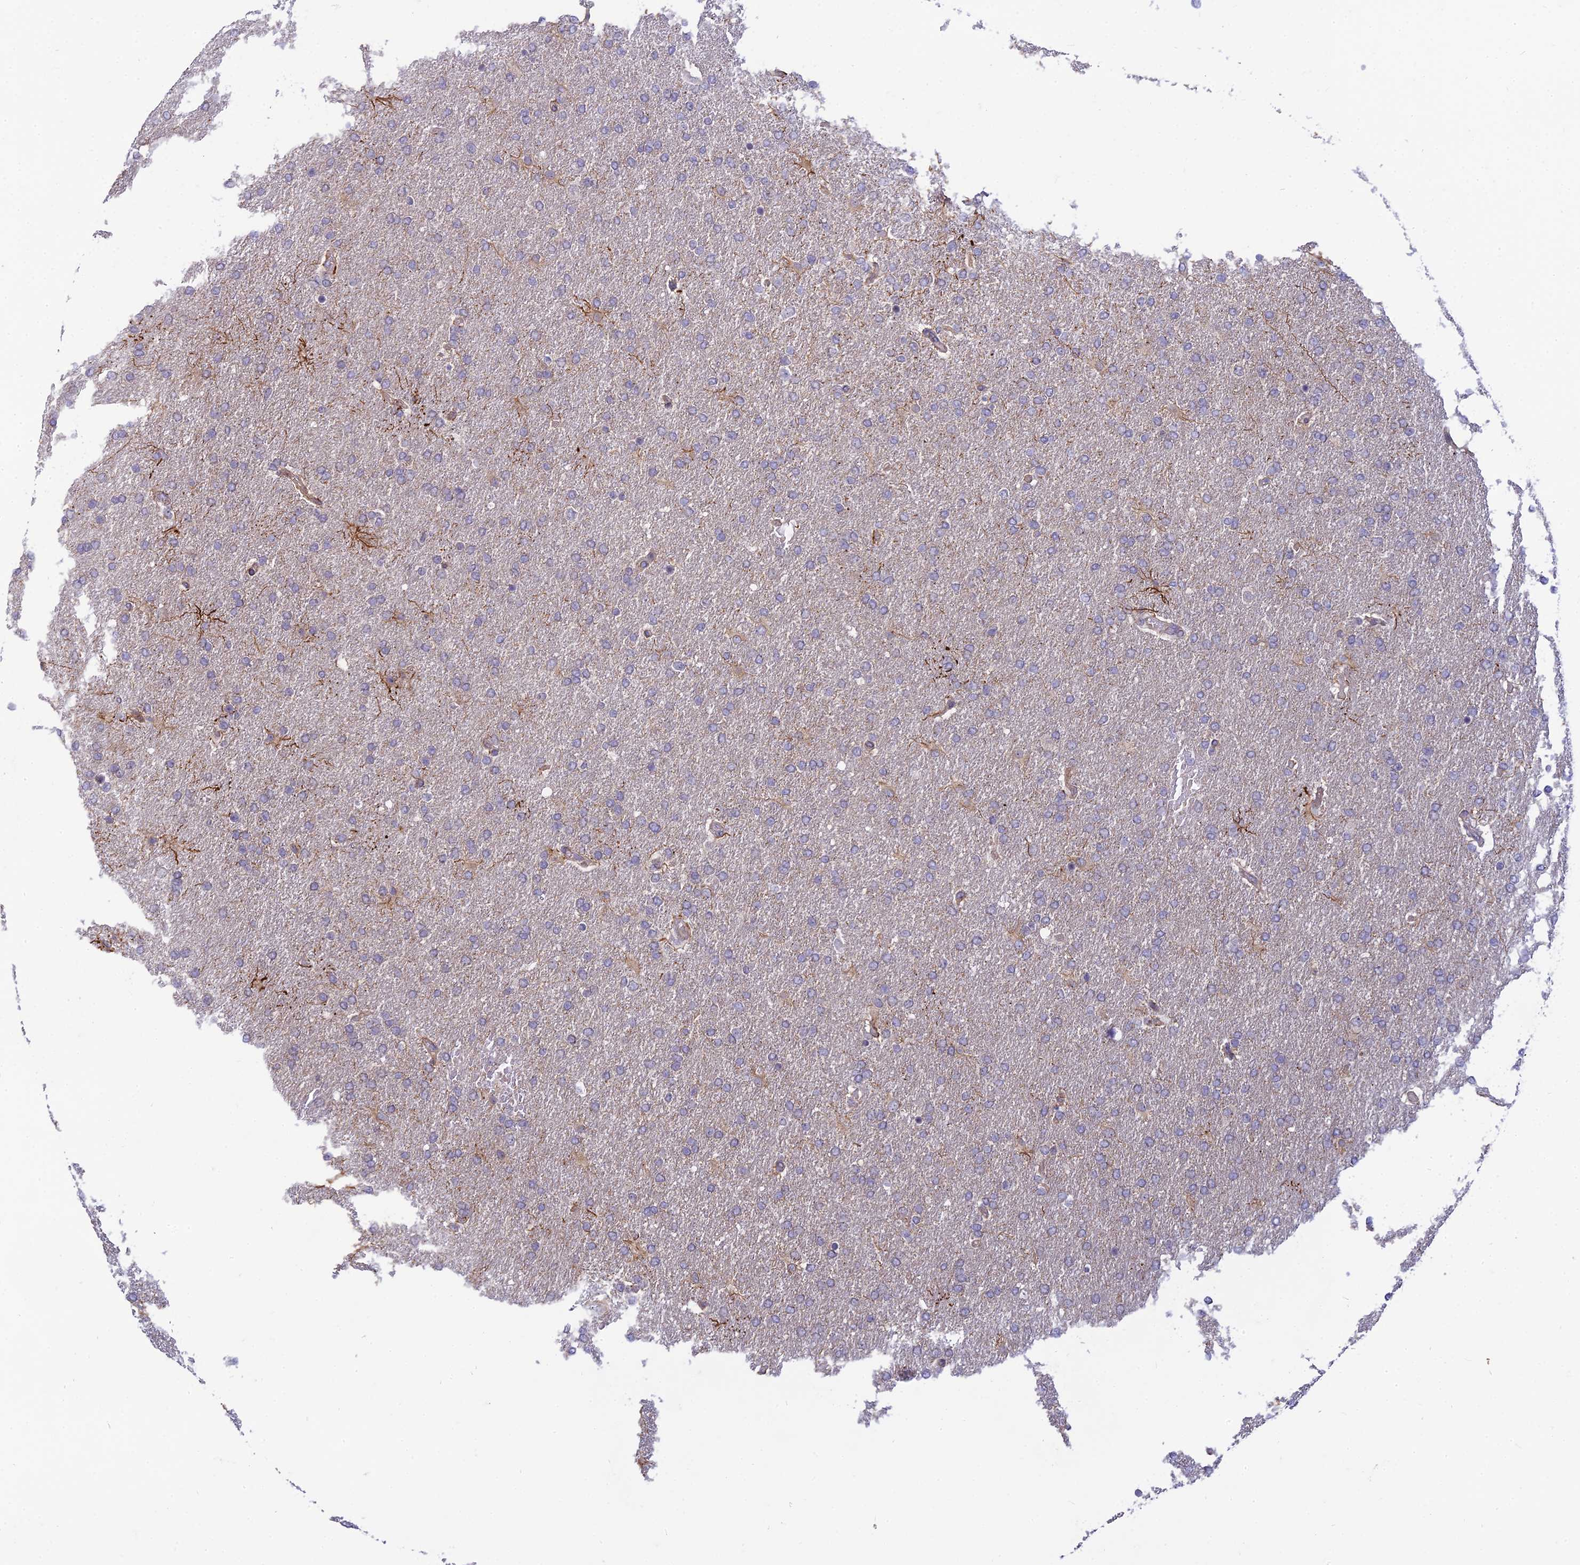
{"staining": {"intensity": "negative", "quantity": "none", "location": "none"}, "tissue": "glioma", "cell_type": "Tumor cells", "image_type": "cancer", "snomed": [{"axis": "morphology", "description": "Glioma, malignant, High grade"}, {"axis": "topography", "description": "Brain"}], "caption": "Tumor cells show no significant protein positivity in malignant glioma (high-grade). (DAB IHC visualized using brightfield microscopy, high magnification).", "gene": "DTX2", "patient": {"sex": "male", "age": 72}}